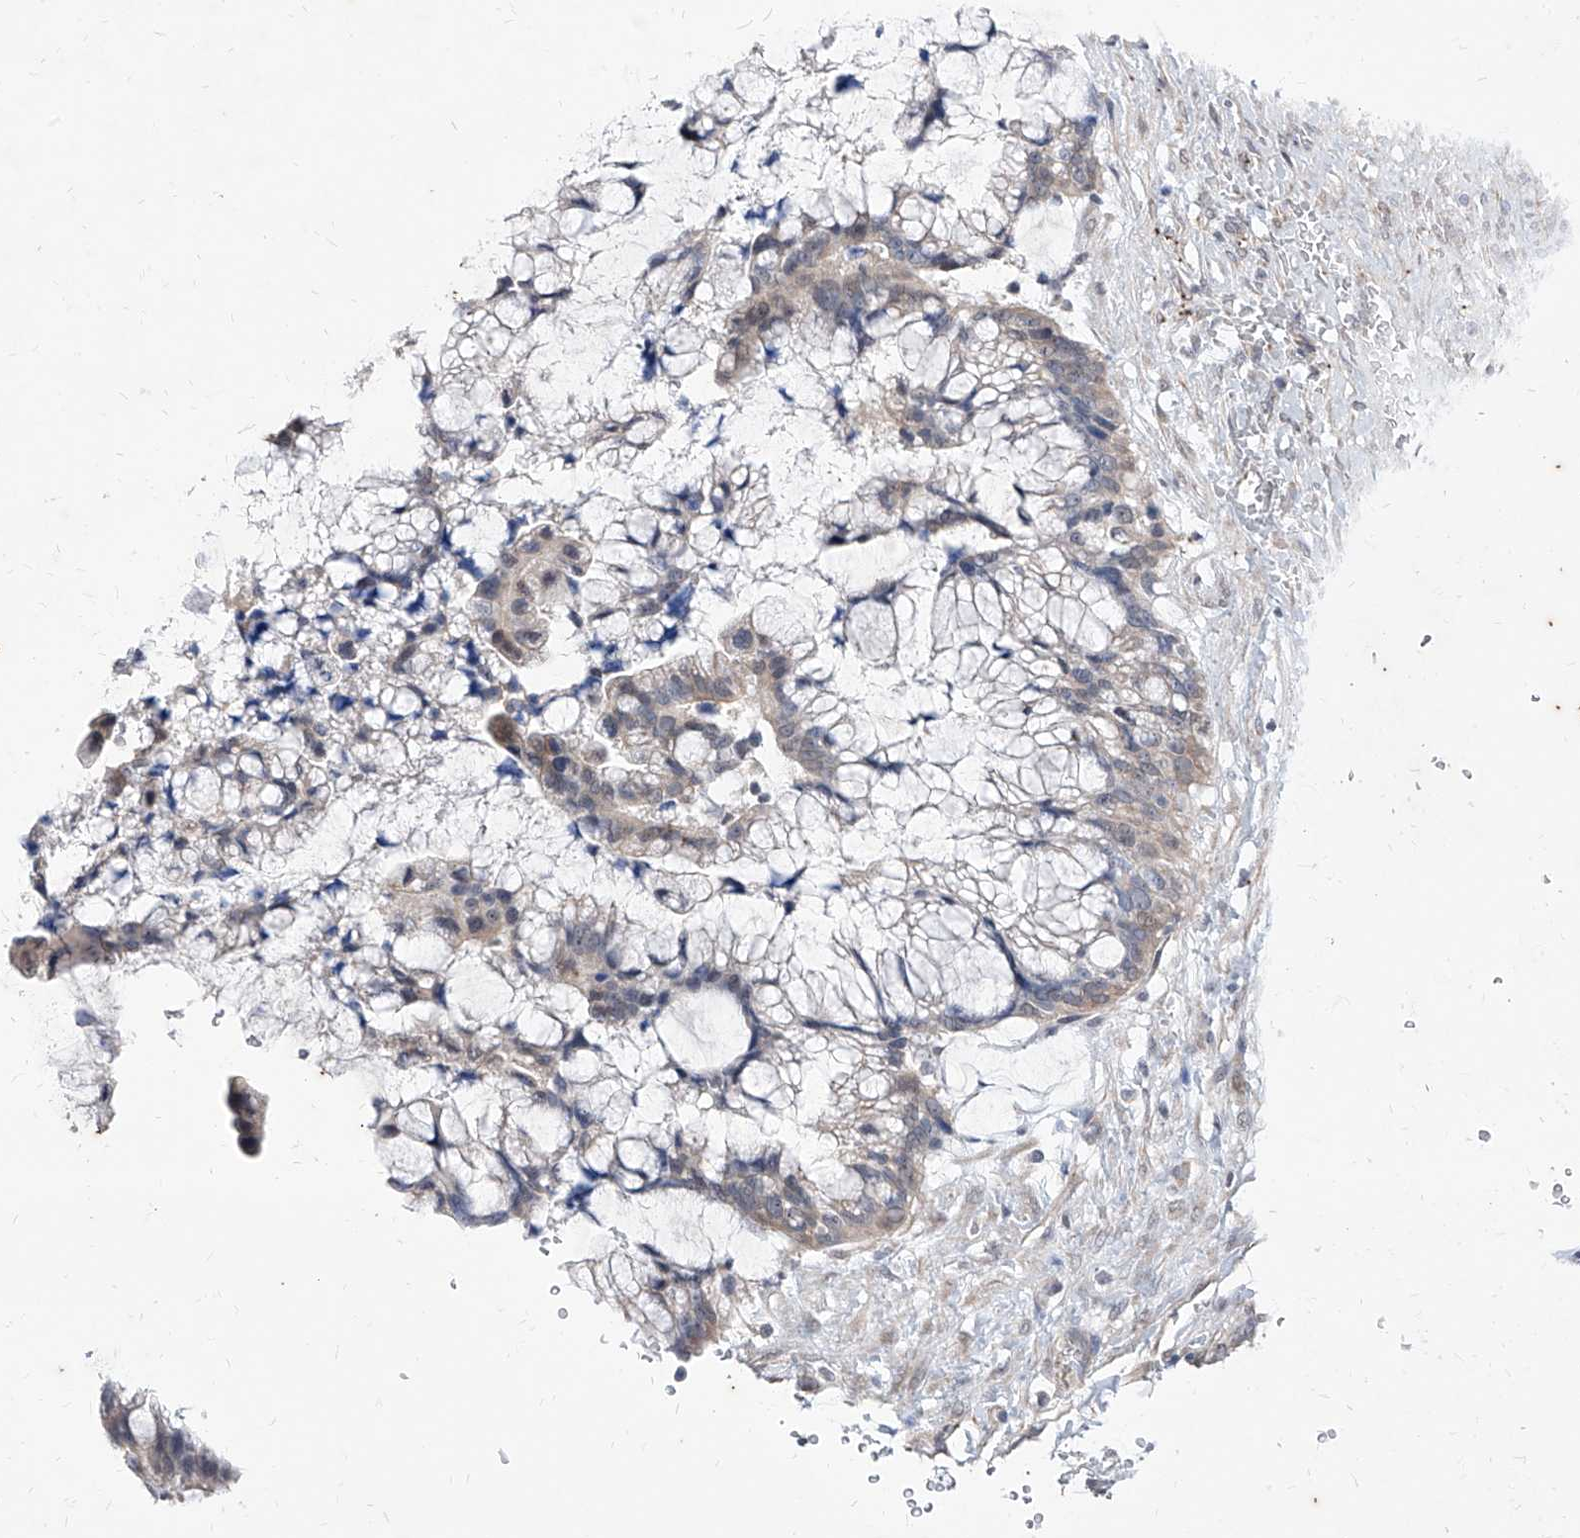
{"staining": {"intensity": "weak", "quantity": "<25%", "location": "cytoplasmic/membranous,nuclear"}, "tissue": "ovarian cancer", "cell_type": "Tumor cells", "image_type": "cancer", "snomed": [{"axis": "morphology", "description": "Cystadenocarcinoma, mucinous, NOS"}, {"axis": "topography", "description": "Ovary"}], "caption": "Immunohistochemistry photomicrograph of ovarian cancer (mucinous cystadenocarcinoma) stained for a protein (brown), which reveals no positivity in tumor cells.", "gene": "PHF20L1", "patient": {"sex": "female", "age": 37}}